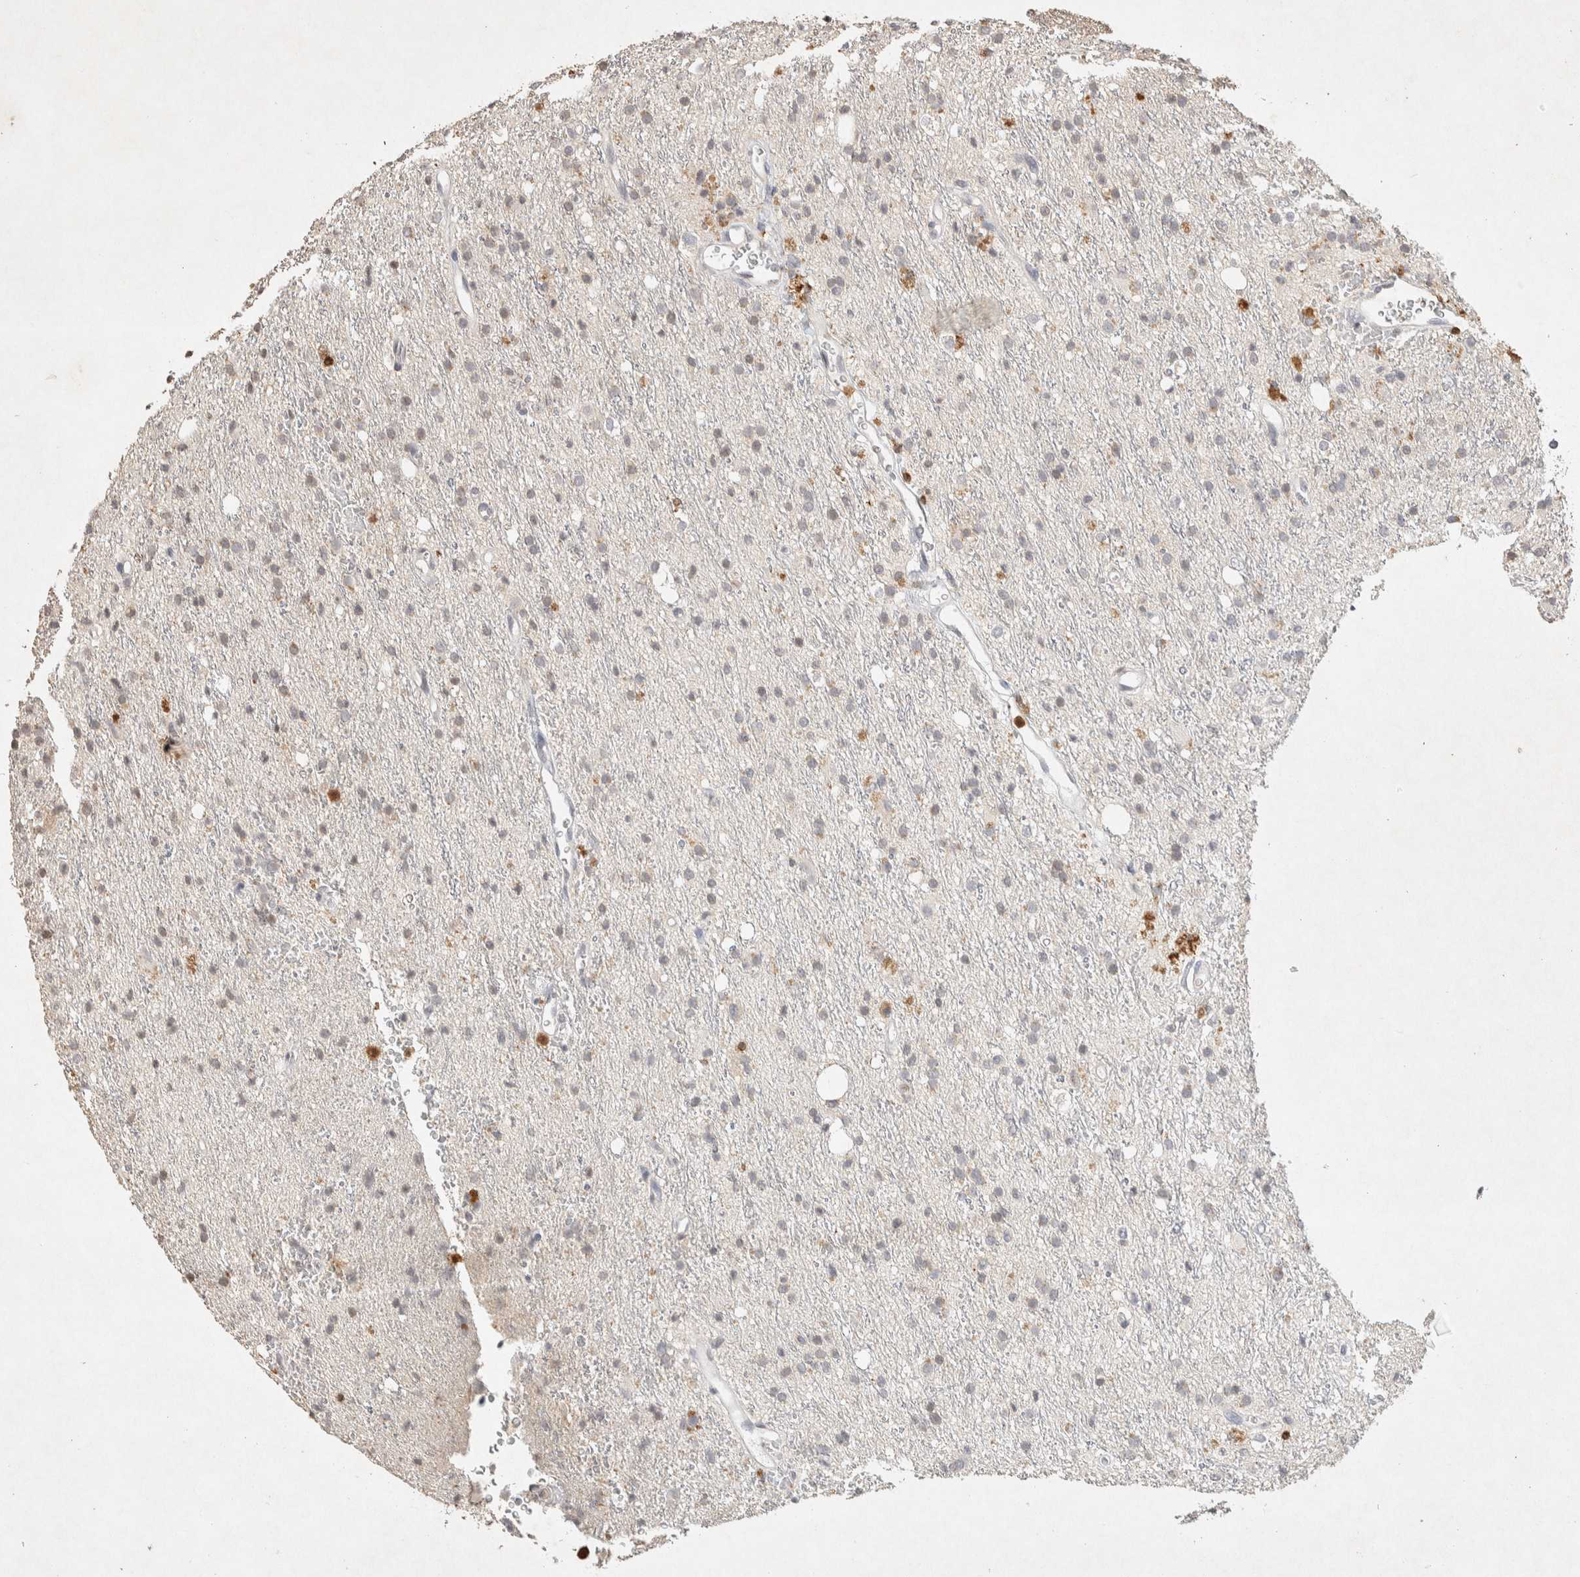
{"staining": {"intensity": "negative", "quantity": "none", "location": "none"}, "tissue": "glioma", "cell_type": "Tumor cells", "image_type": "cancer", "snomed": [{"axis": "morphology", "description": "Glioma, malignant, High grade"}, {"axis": "topography", "description": "Brain"}], "caption": "Glioma stained for a protein using immunohistochemistry (IHC) shows no positivity tumor cells.", "gene": "RAC2", "patient": {"sex": "male", "age": 47}}